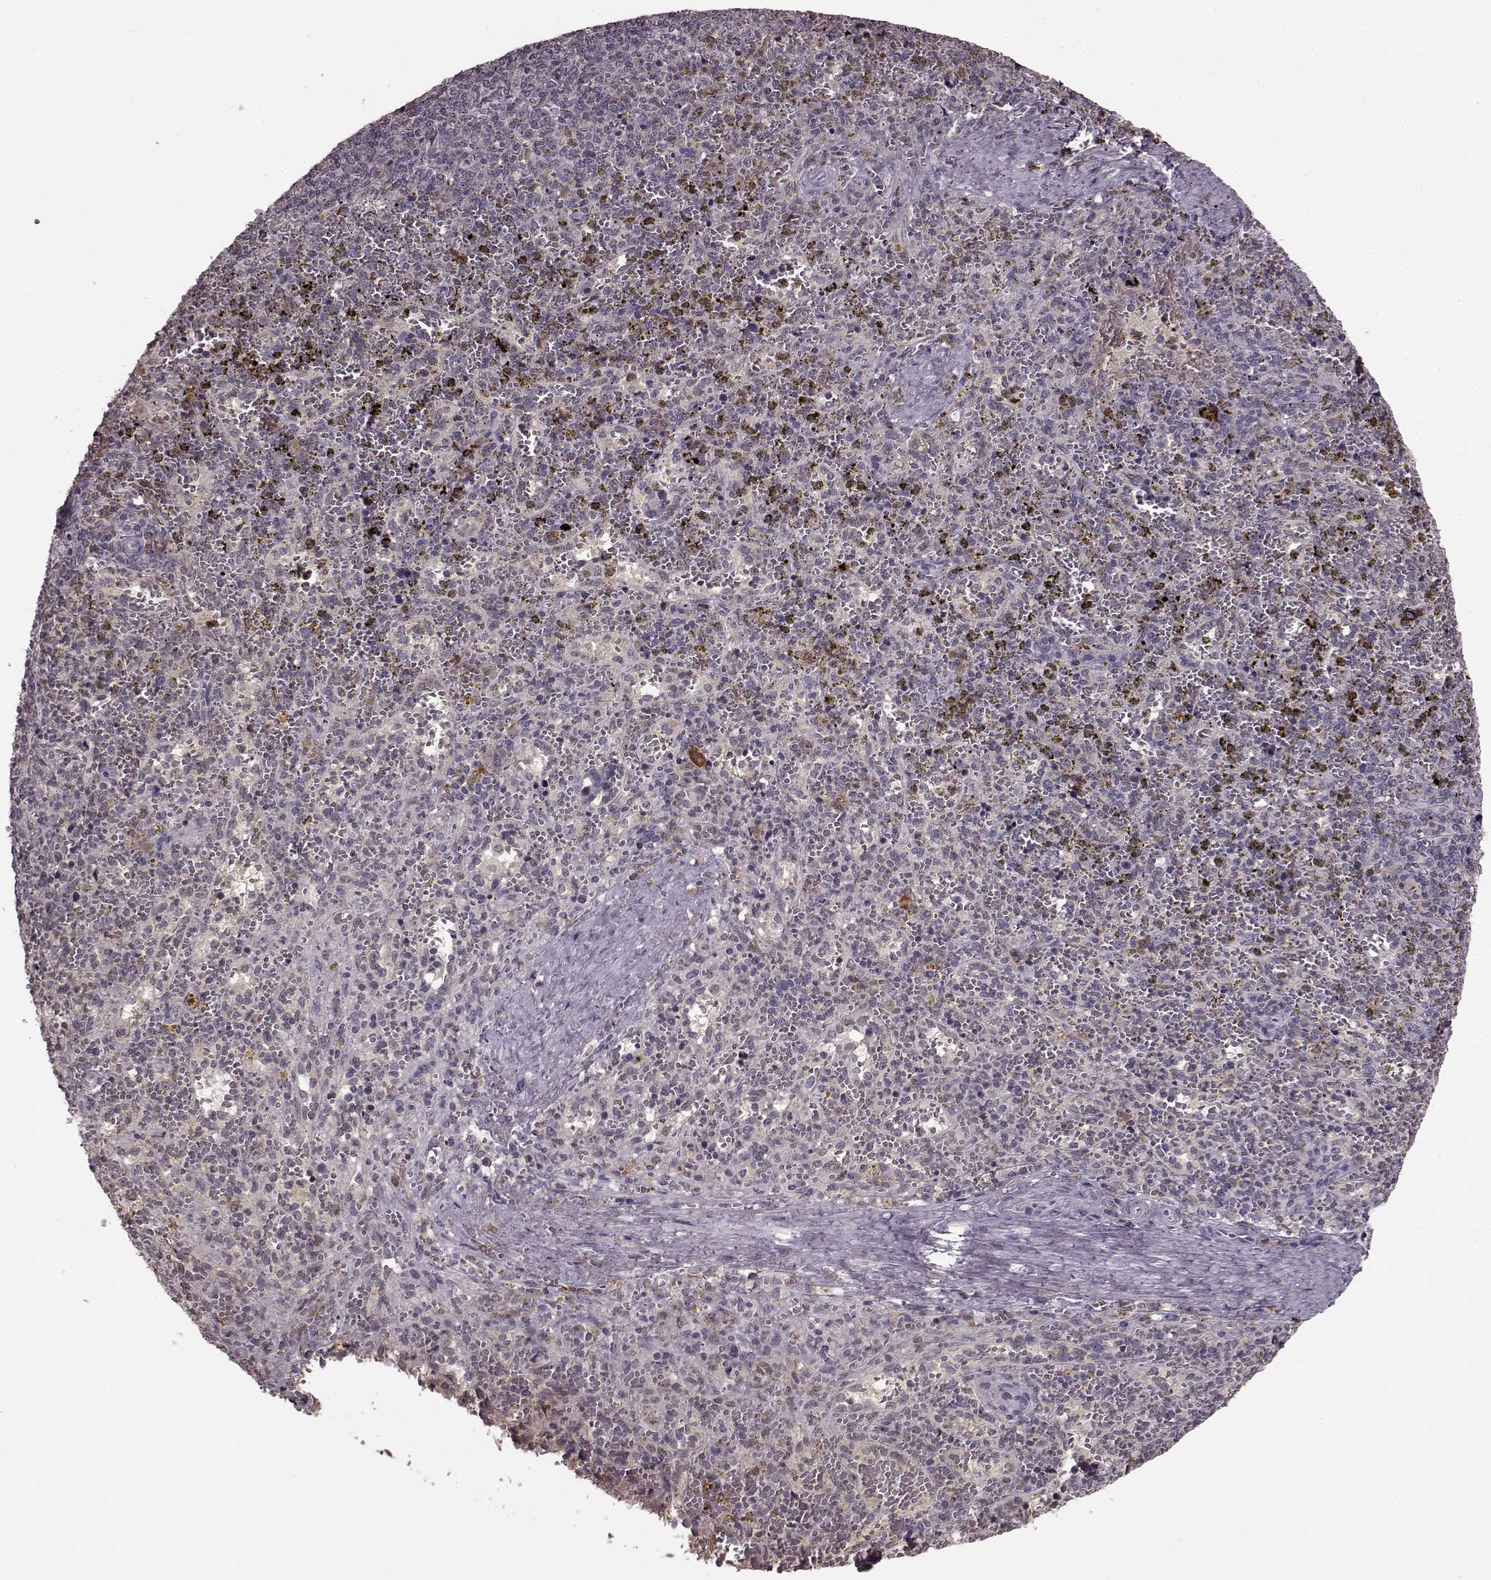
{"staining": {"intensity": "weak", "quantity": "<25%", "location": "cytoplasmic/membranous"}, "tissue": "spleen", "cell_type": "Cells in red pulp", "image_type": "normal", "snomed": [{"axis": "morphology", "description": "Normal tissue, NOS"}, {"axis": "topography", "description": "Spleen"}], "caption": "Cells in red pulp are negative for protein expression in unremarkable human spleen.", "gene": "NRL", "patient": {"sex": "female", "age": 50}}